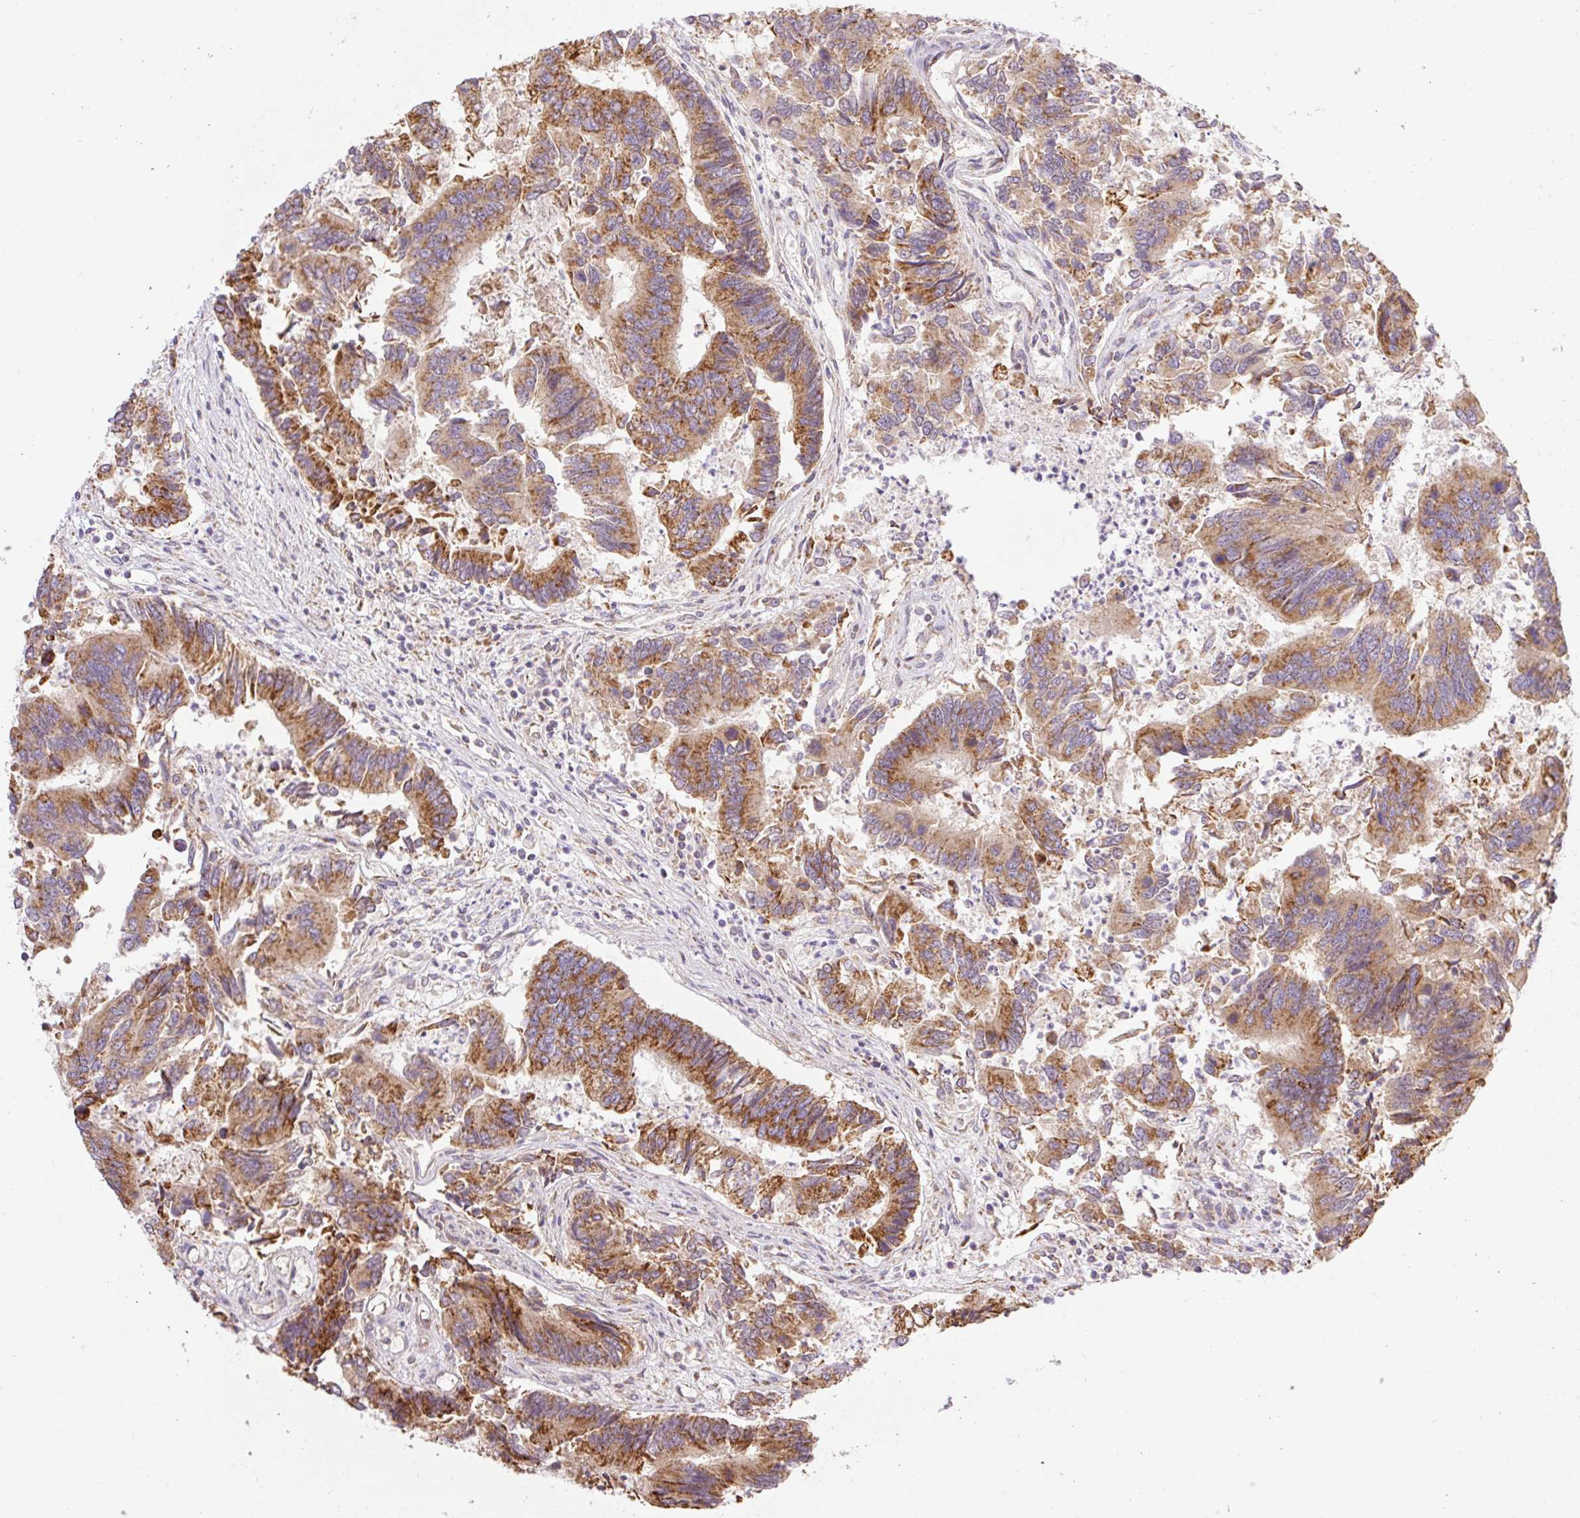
{"staining": {"intensity": "strong", "quantity": ">75%", "location": "cytoplasmic/membranous"}, "tissue": "colorectal cancer", "cell_type": "Tumor cells", "image_type": "cancer", "snomed": [{"axis": "morphology", "description": "Adenocarcinoma, NOS"}, {"axis": "topography", "description": "Colon"}], "caption": "Tumor cells reveal high levels of strong cytoplasmic/membranous expression in approximately >75% of cells in colorectal cancer (adenocarcinoma).", "gene": "GOSR2", "patient": {"sex": "female", "age": 67}}